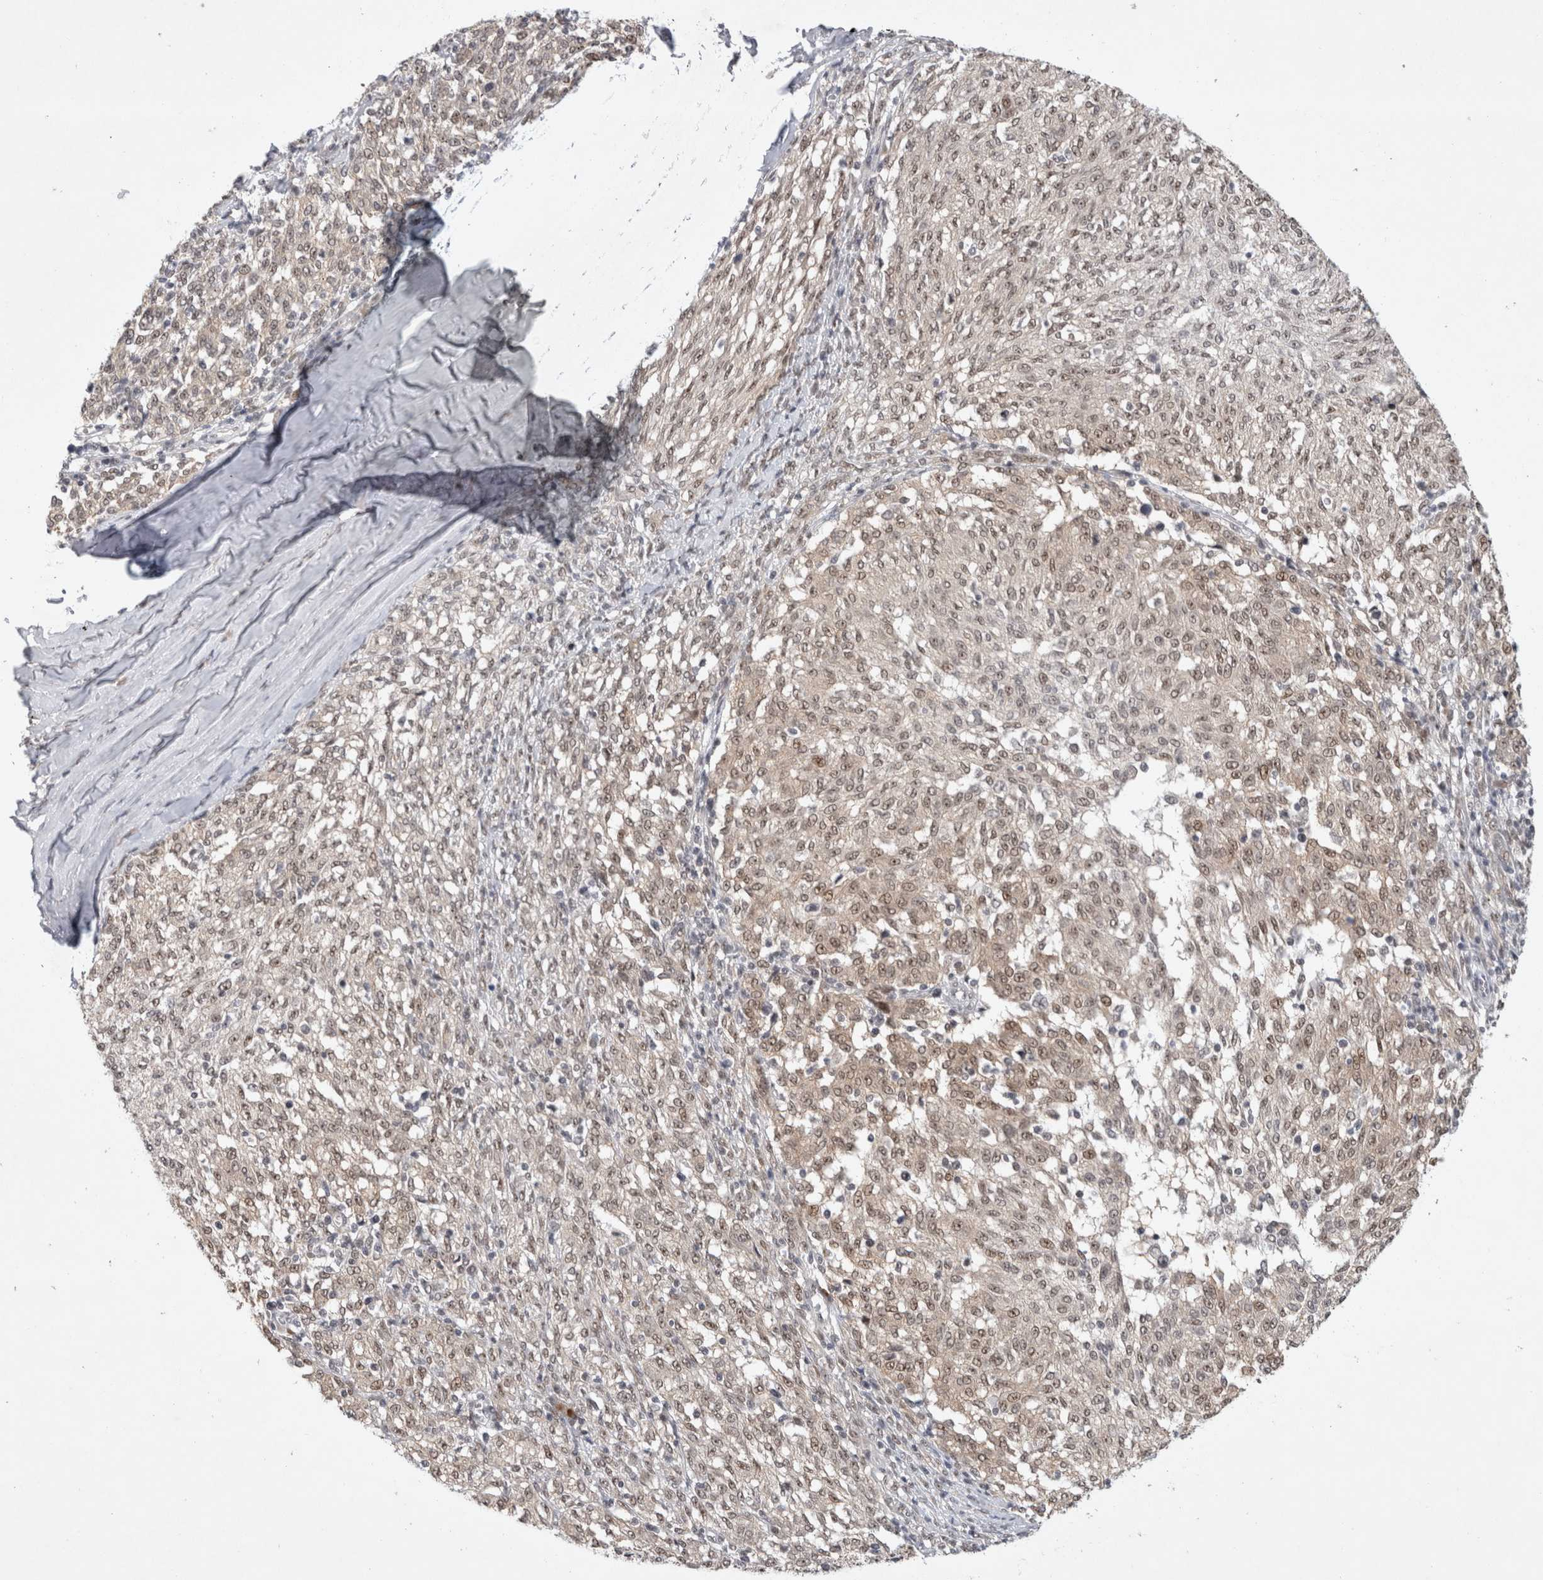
{"staining": {"intensity": "weak", "quantity": ">75%", "location": "nuclear"}, "tissue": "melanoma", "cell_type": "Tumor cells", "image_type": "cancer", "snomed": [{"axis": "morphology", "description": "Malignant melanoma, NOS"}, {"axis": "topography", "description": "Skin"}], "caption": "IHC photomicrograph of neoplastic tissue: melanoma stained using IHC shows low levels of weak protein expression localized specifically in the nuclear of tumor cells, appearing as a nuclear brown color.", "gene": "HESX1", "patient": {"sex": "female", "age": 72}}